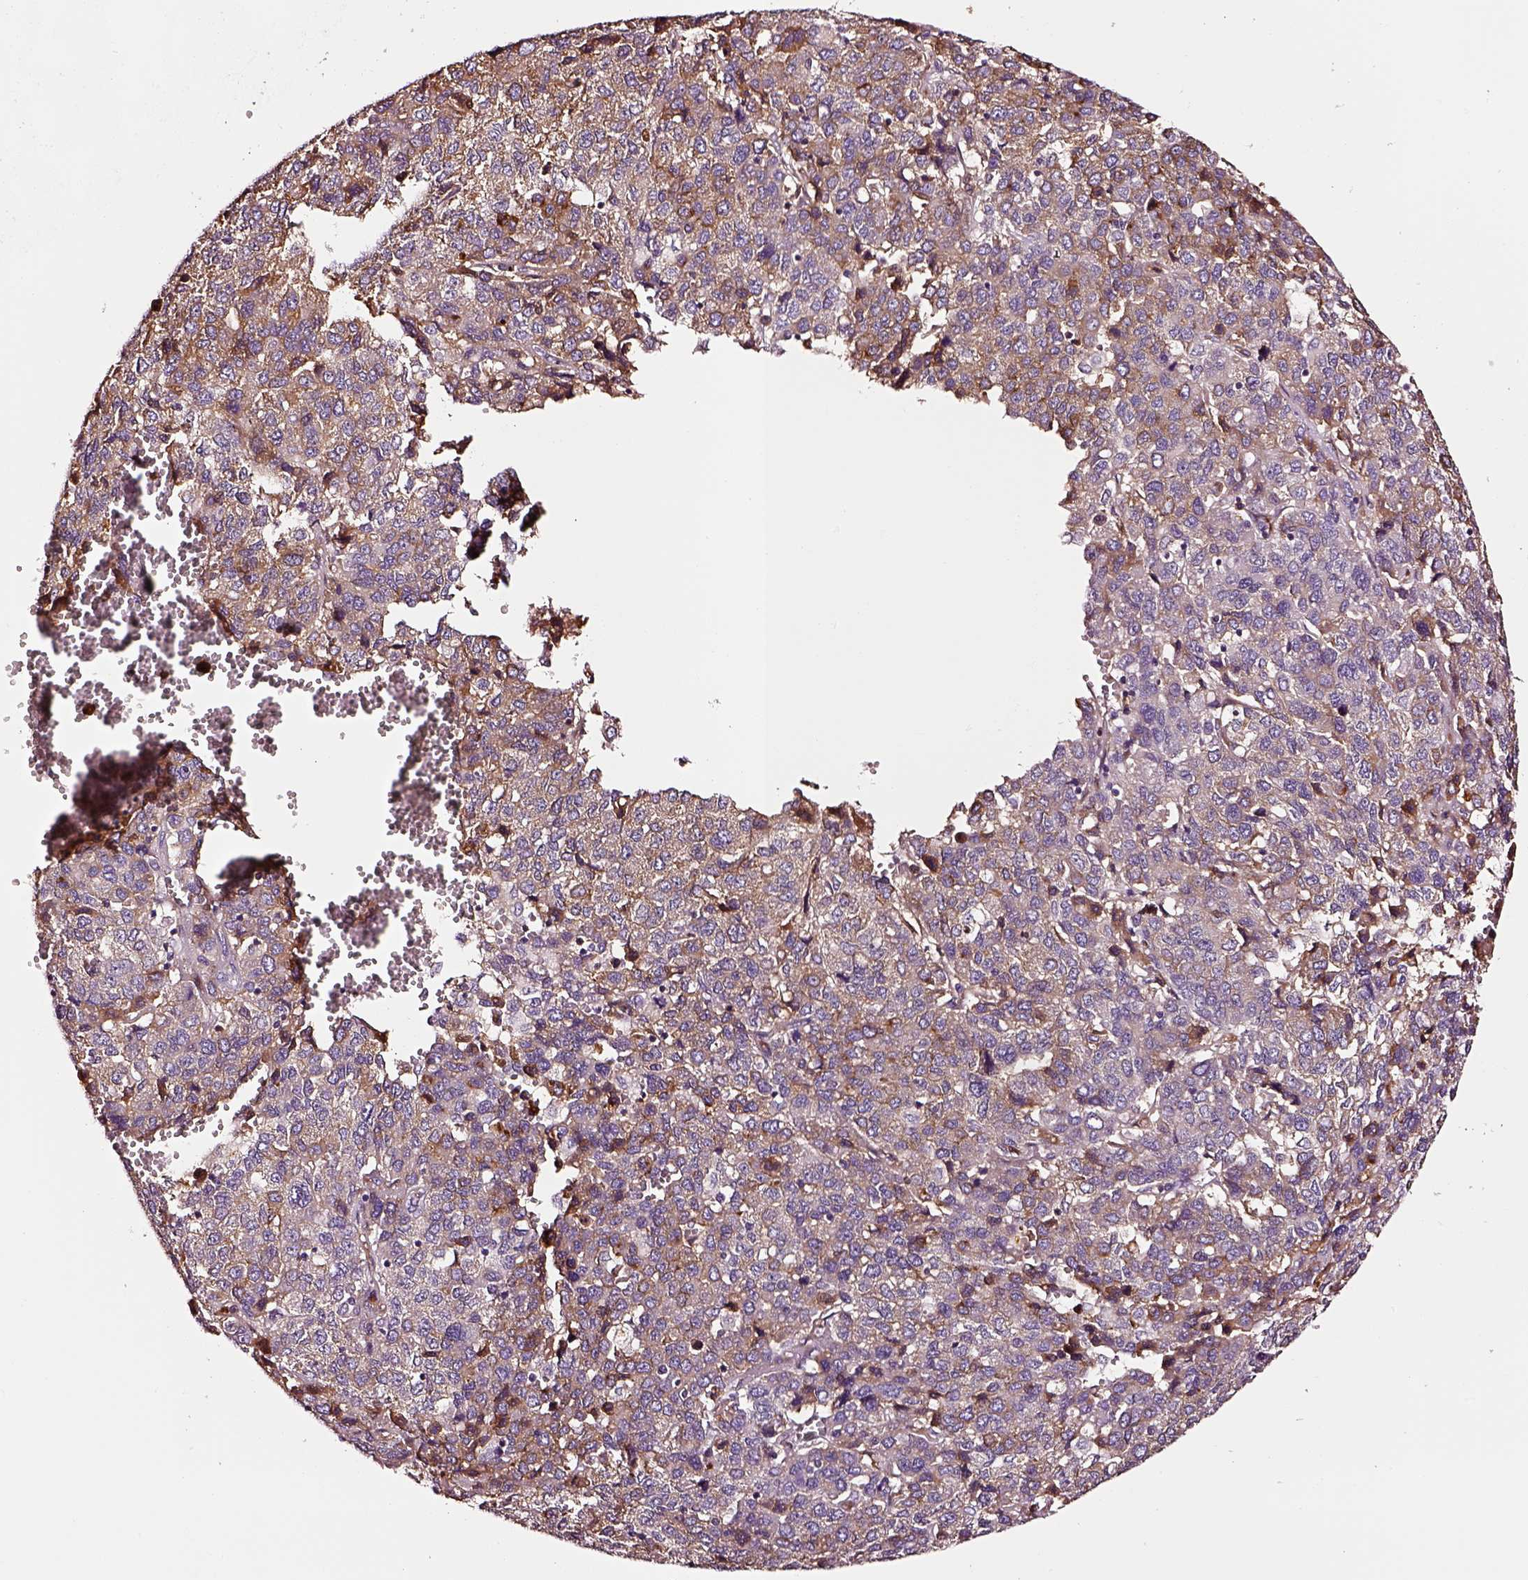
{"staining": {"intensity": "weak", "quantity": "25%-75%", "location": "cytoplasmic/membranous"}, "tissue": "liver cancer", "cell_type": "Tumor cells", "image_type": "cancer", "snomed": [{"axis": "morphology", "description": "Carcinoma, Hepatocellular, NOS"}, {"axis": "topography", "description": "Liver"}], "caption": "Immunohistochemical staining of human liver cancer (hepatocellular carcinoma) shows low levels of weak cytoplasmic/membranous expression in approximately 25%-75% of tumor cells.", "gene": "TF", "patient": {"sex": "male", "age": 69}}